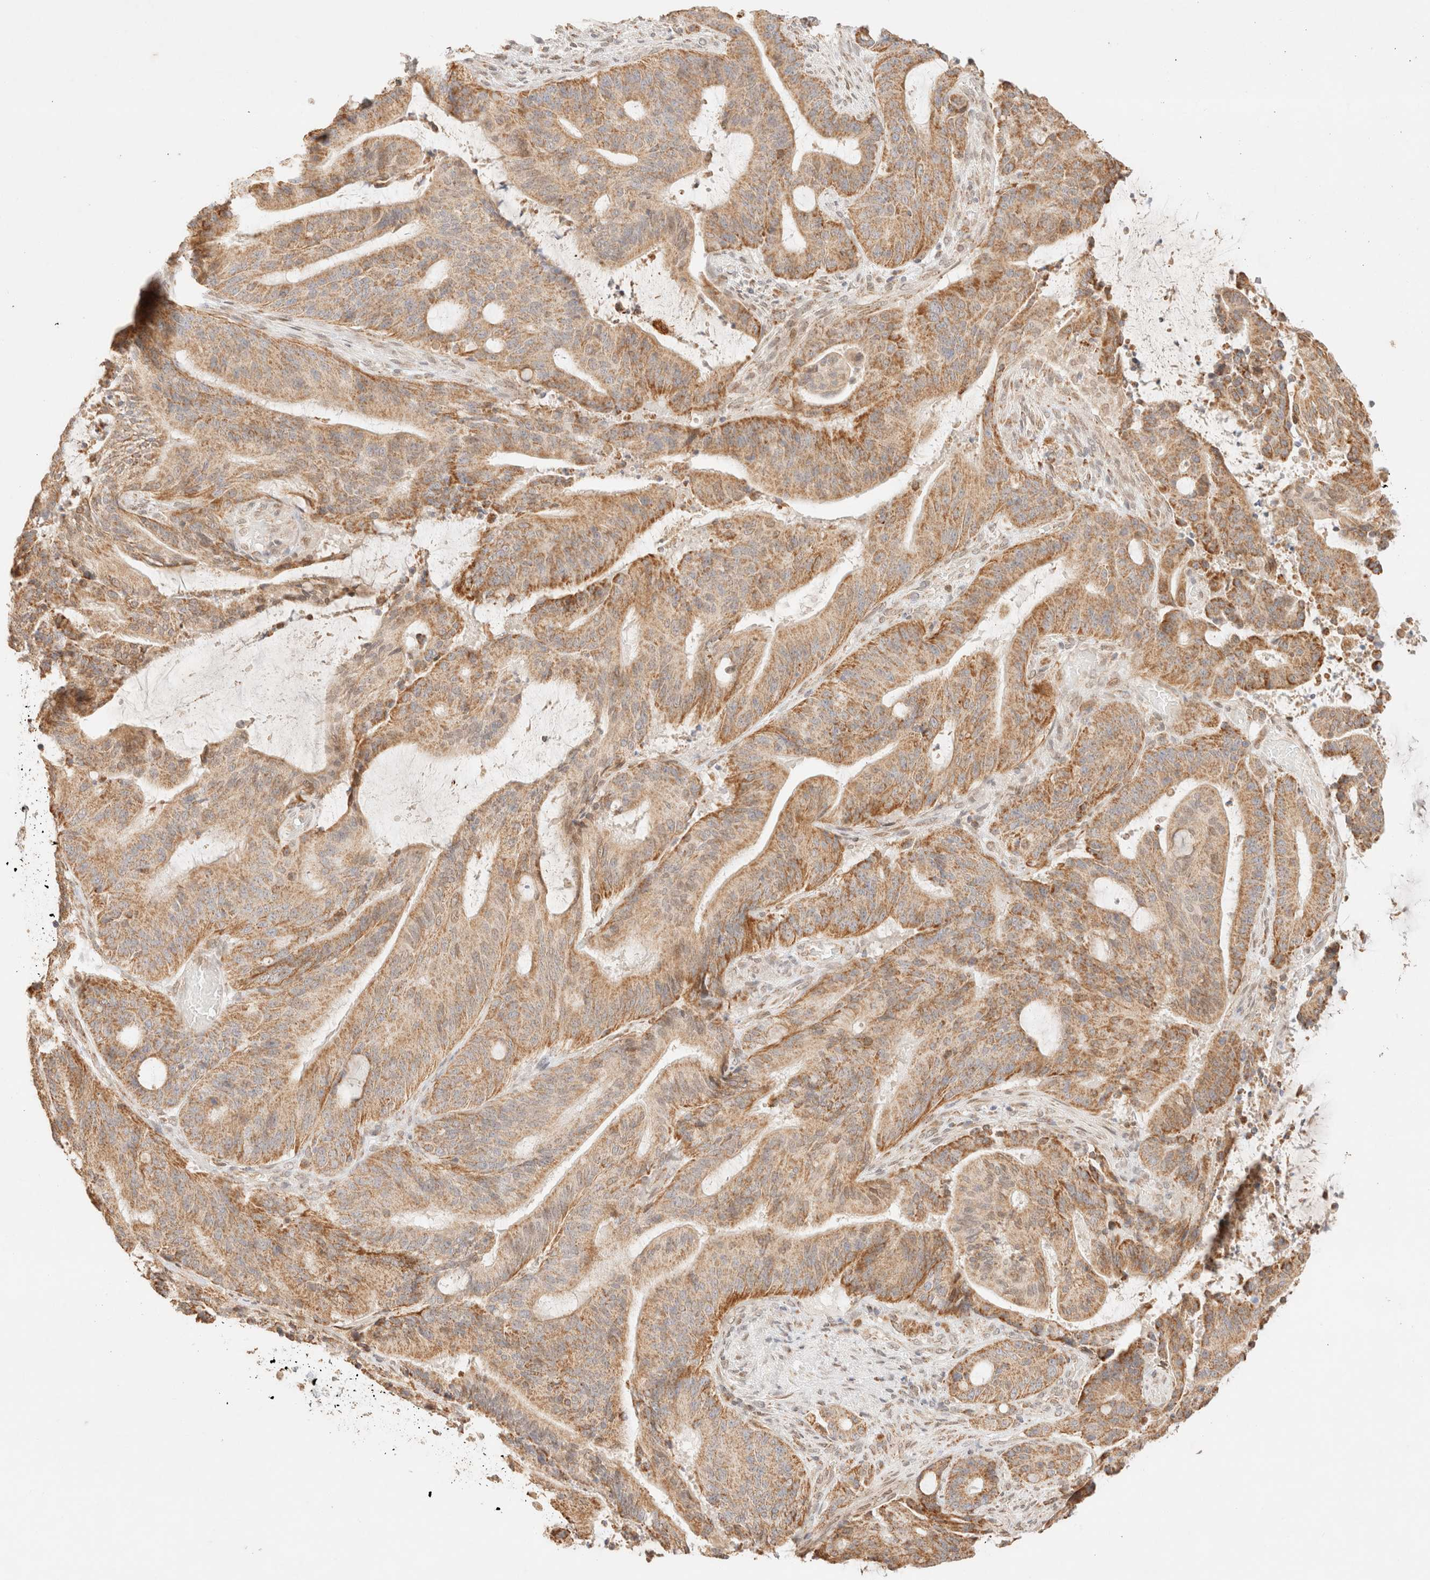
{"staining": {"intensity": "moderate", "quantity": ">75%", "location": "cytoplasmic/membranous"}, "tissue": "liver cancer", "cell_type": "Tumor cells", "image_type": "cancer", "snomed": [{"axis": "morphology", "description": "Normal tissue, NOS"}, {"axis": "morphology", "description": "Cholangiocarcinoma"}, {"axis": "topography", "description": "Liver"}, {"axis": "topography", "description": "Peripheral nerve tissue"}], "caption": "Cholangiocarcinoma (liver) was stained to show a protein in brown. There is medium levels of moderate cytoplasmic/membranous positivity in approximately >75% of tumor cells.", "gene": "TACO1", "patient": {"sex": "female", "age": 73}}